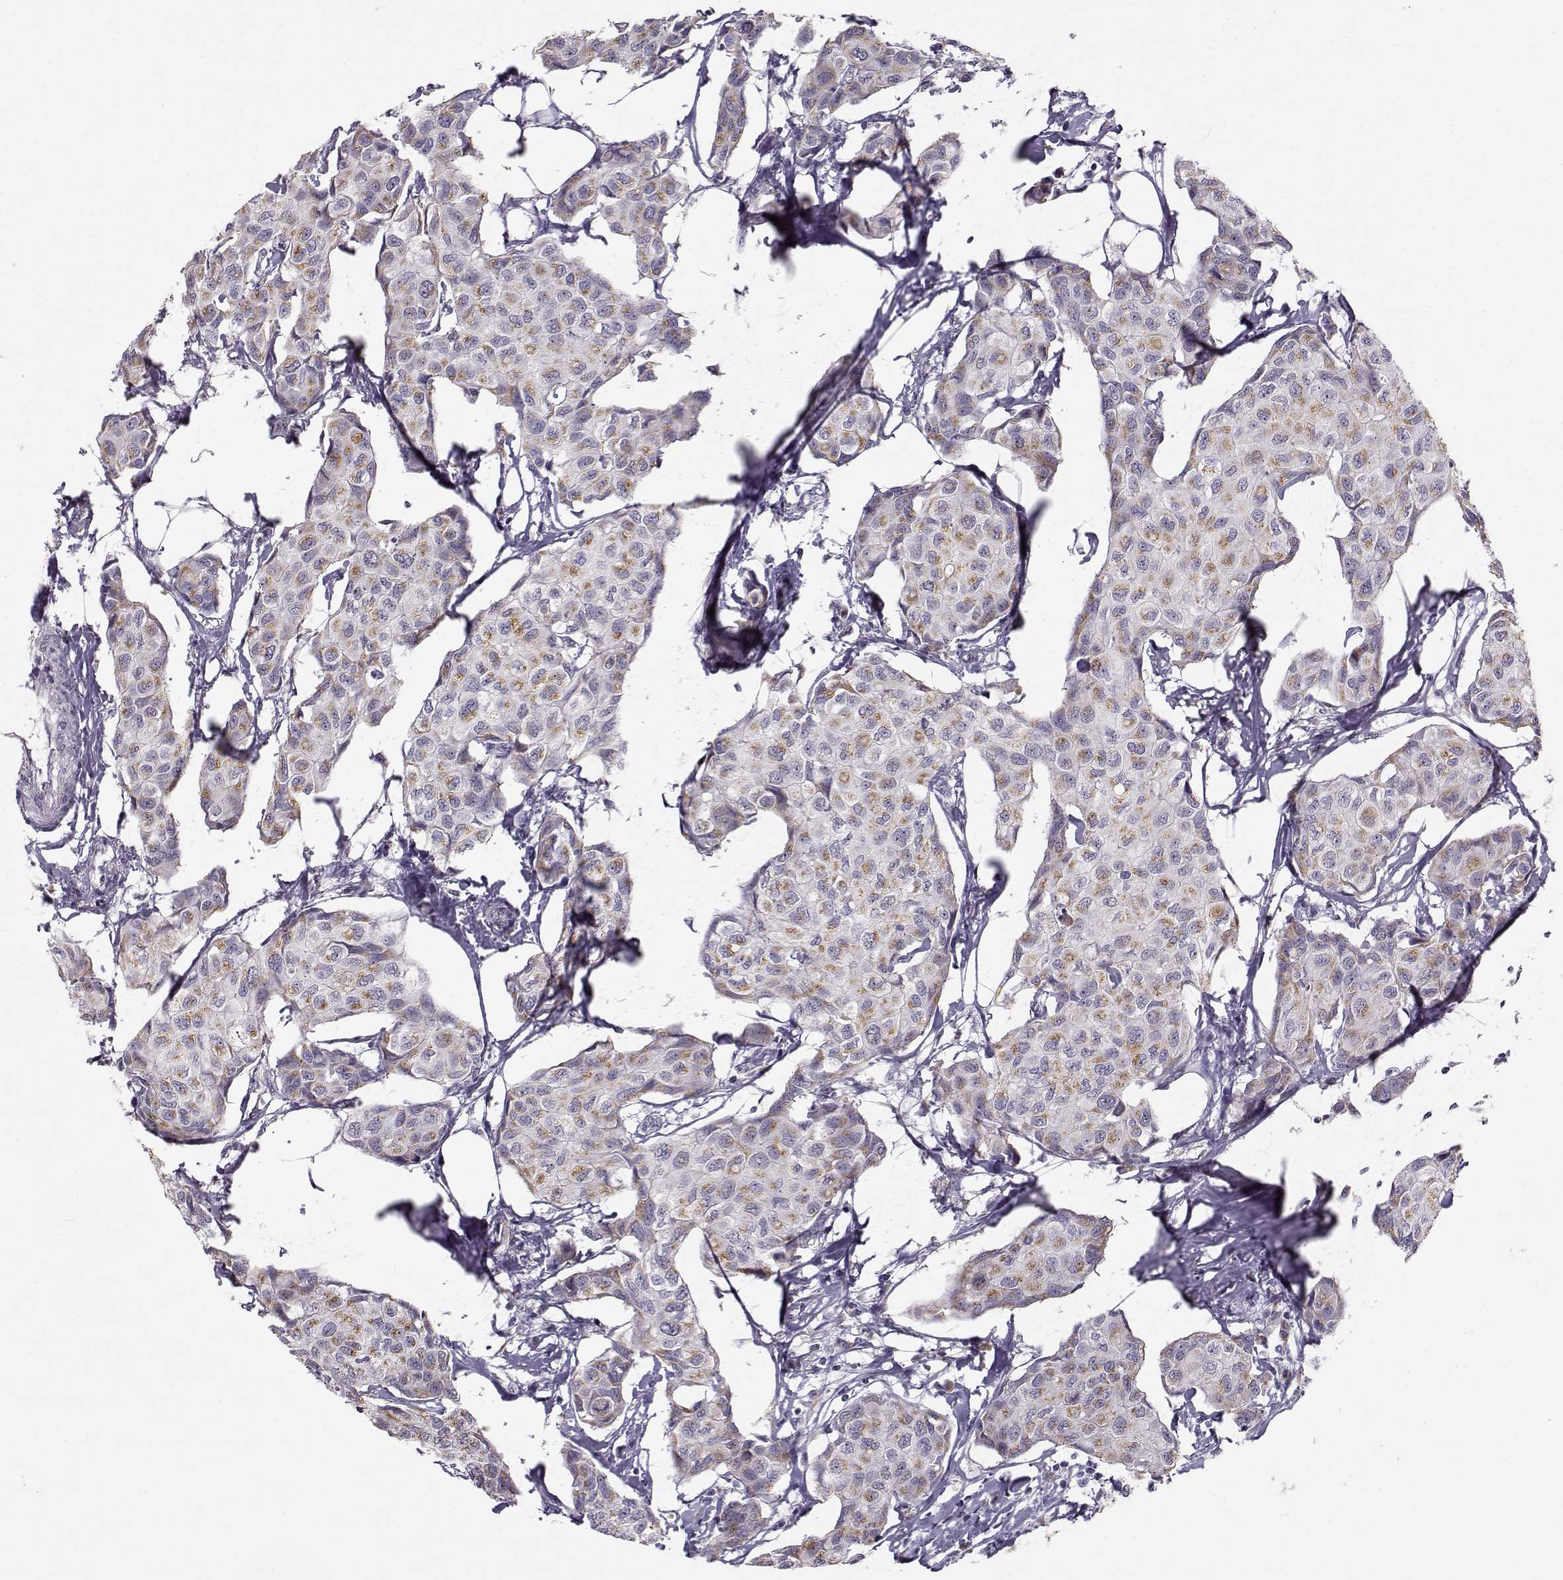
{"staining": {"intensity": "moderate", "quantity": ">75%", "location": "cytoplasmic/membranous"}, "tissue": "breast cancer", "cell_type": "Tumor cells", "image_type": "cancer", "snomed": [{"axis": "morphology", "description": "Duct carcinoma"}, {"axis": "topography", "description": "Breast"}], "caption": "Tumor cells show medium levels of moderate cytoplasmic/membranous staining in approximately >75% of cells in breast cancer (infiltrating ductal carcinoma).", "gene": "SLC4A5", "patient": {"sex": "female", "age": 80}}